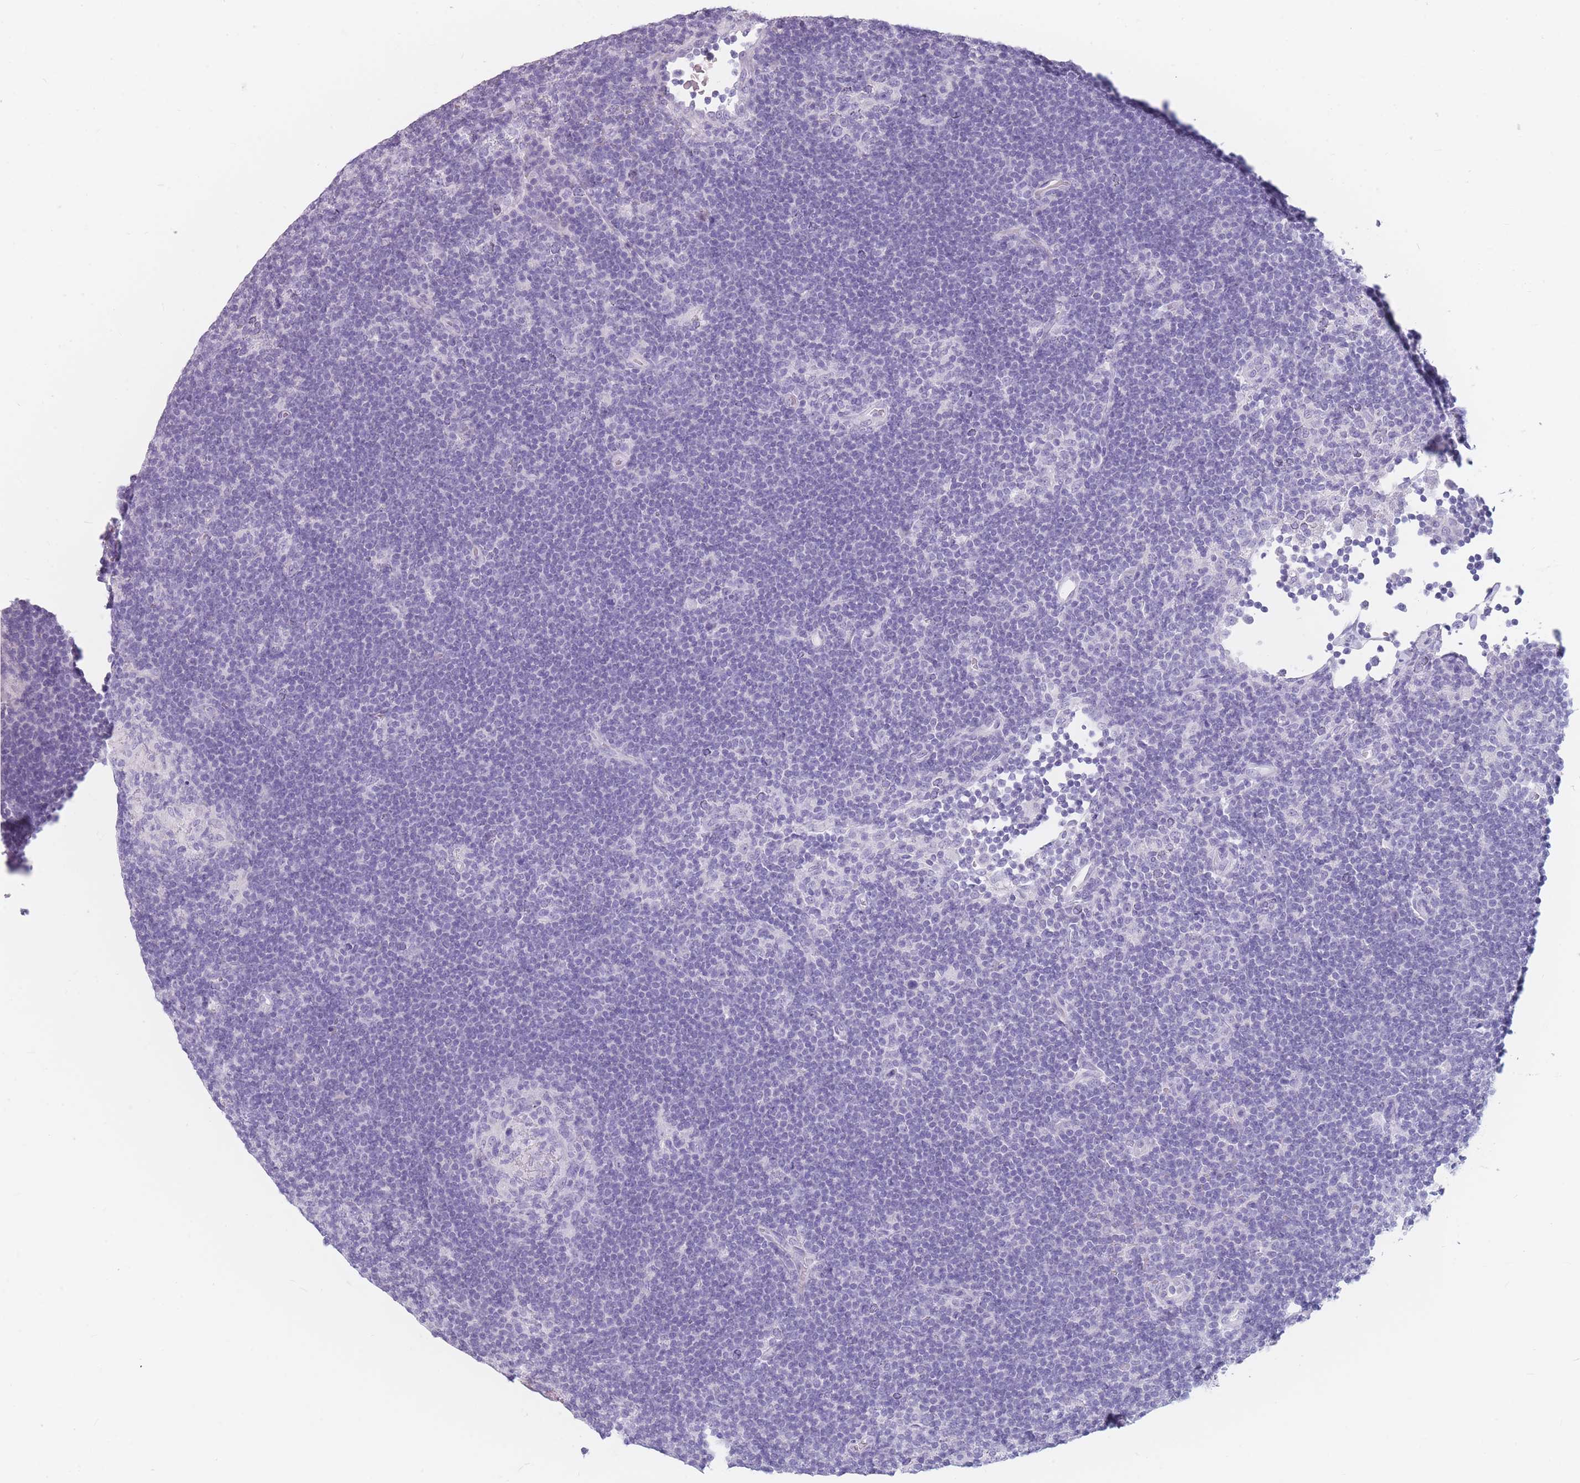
{"staining": {"intensity": "negative", "quantity": "none", "location": "none"}, "tissue": "lymphoma", "cell_type": "Tumor cells", "image_type": "cancer", "snomed": [{"axis": "morphology", "description": "Hodgkin's disease, NOS"}, {"axis": "topography", "description": "Lymph node"}], "caption": "The image reveals no staining of tumor cells in Hodgkin's disease.", "gene": "CCNO", "patient": {"sex": "female", "age": 57}}